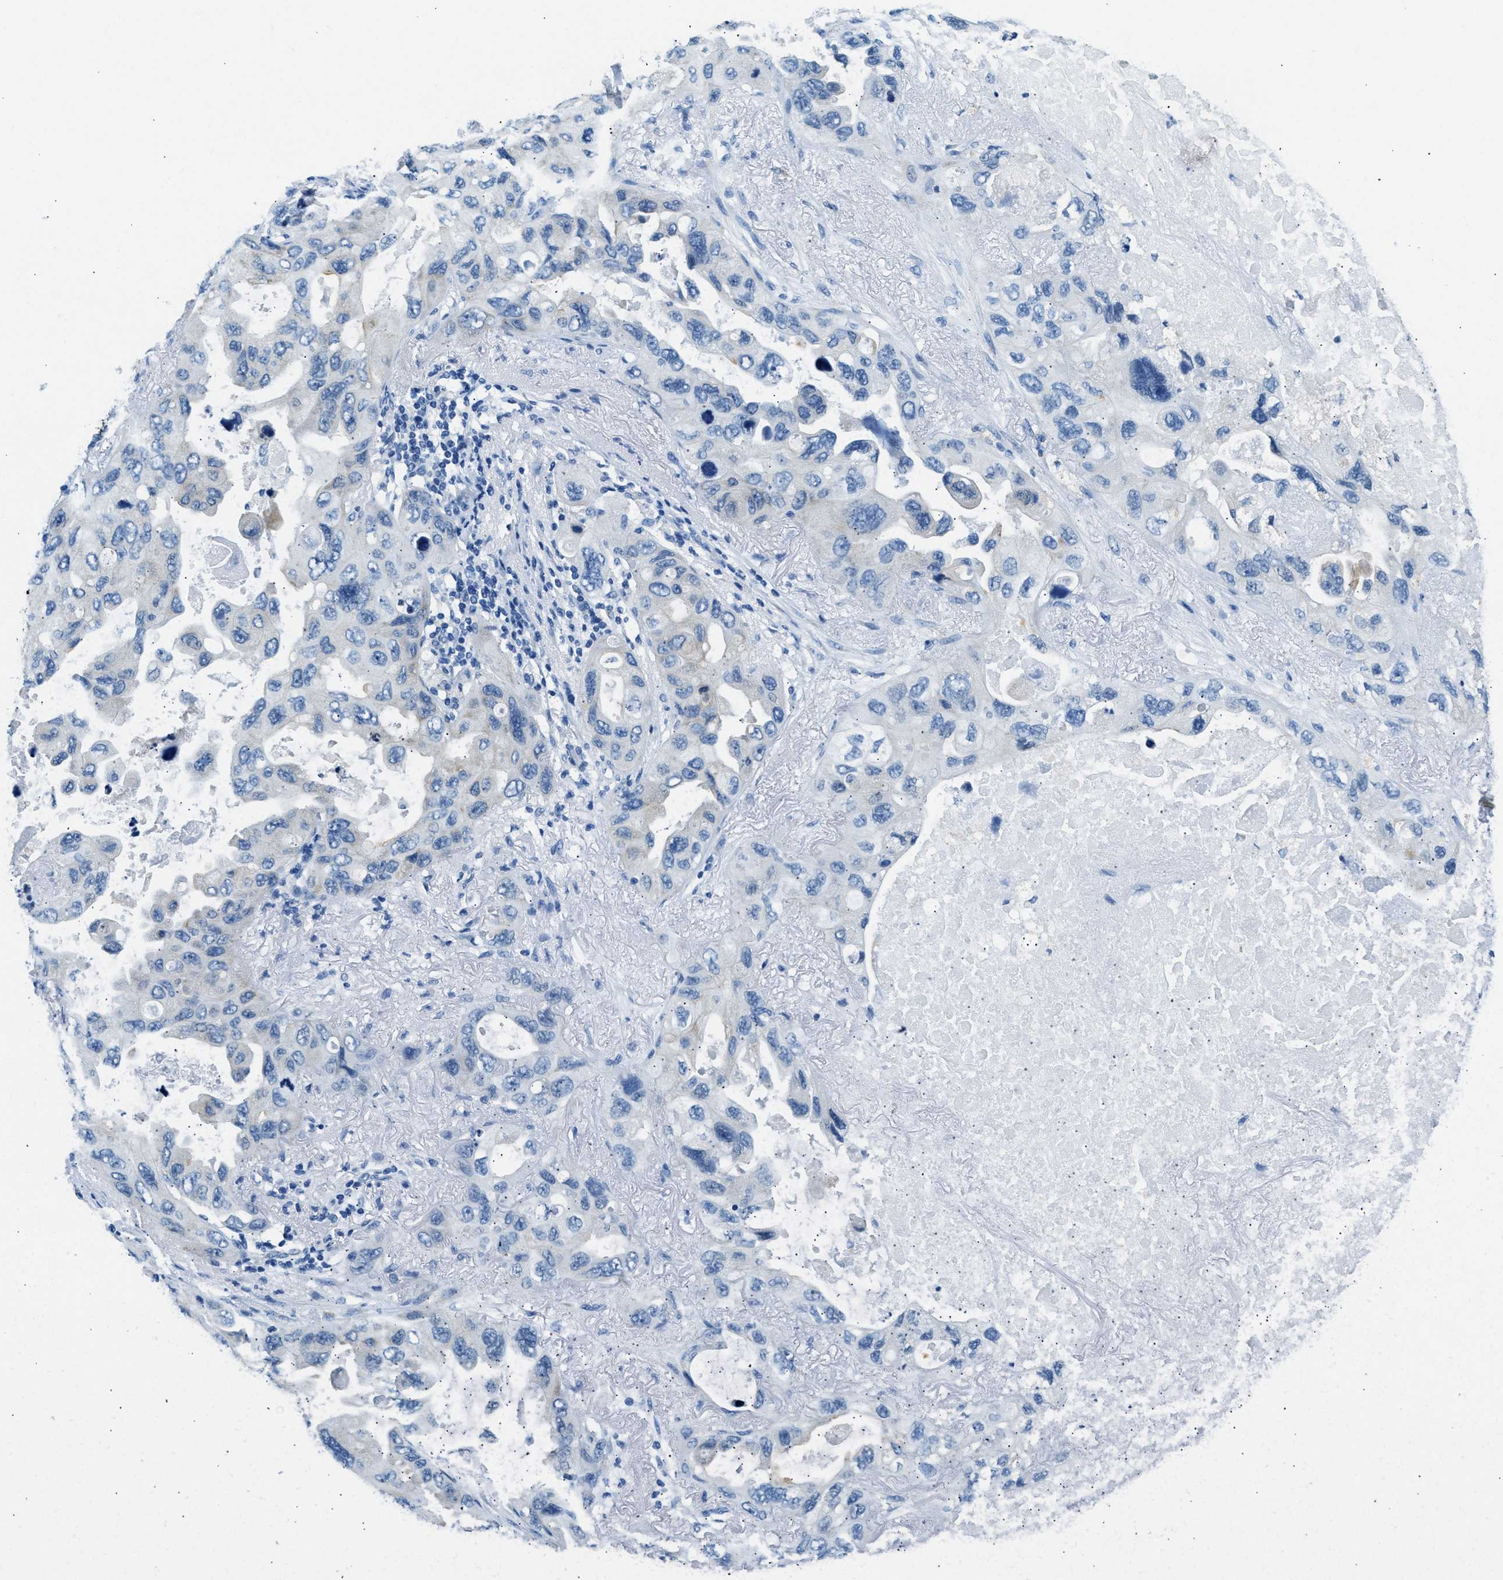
{"staining": {"intensity": "negative", "quantity": "none", "location": "none"}, "tissue": "lung cancer", "cell_type": "Tumor cells", "image_type": "cancer", "snomed": [{"axis": "morphology", "description": "Squamous cell carcinoma, NOS"}, {"axis": "topography", "description": "Lung"}], "caption": "The histopathology image demonstrates no staining of tumor cells in lung cancer. (DAB (3,3'-diaminobenzidine) immunohistochemistry (IHC) with hematoxylin counter stain).", "gene": "CLDN18", "patient": {"sex": "female", "age": 73}}